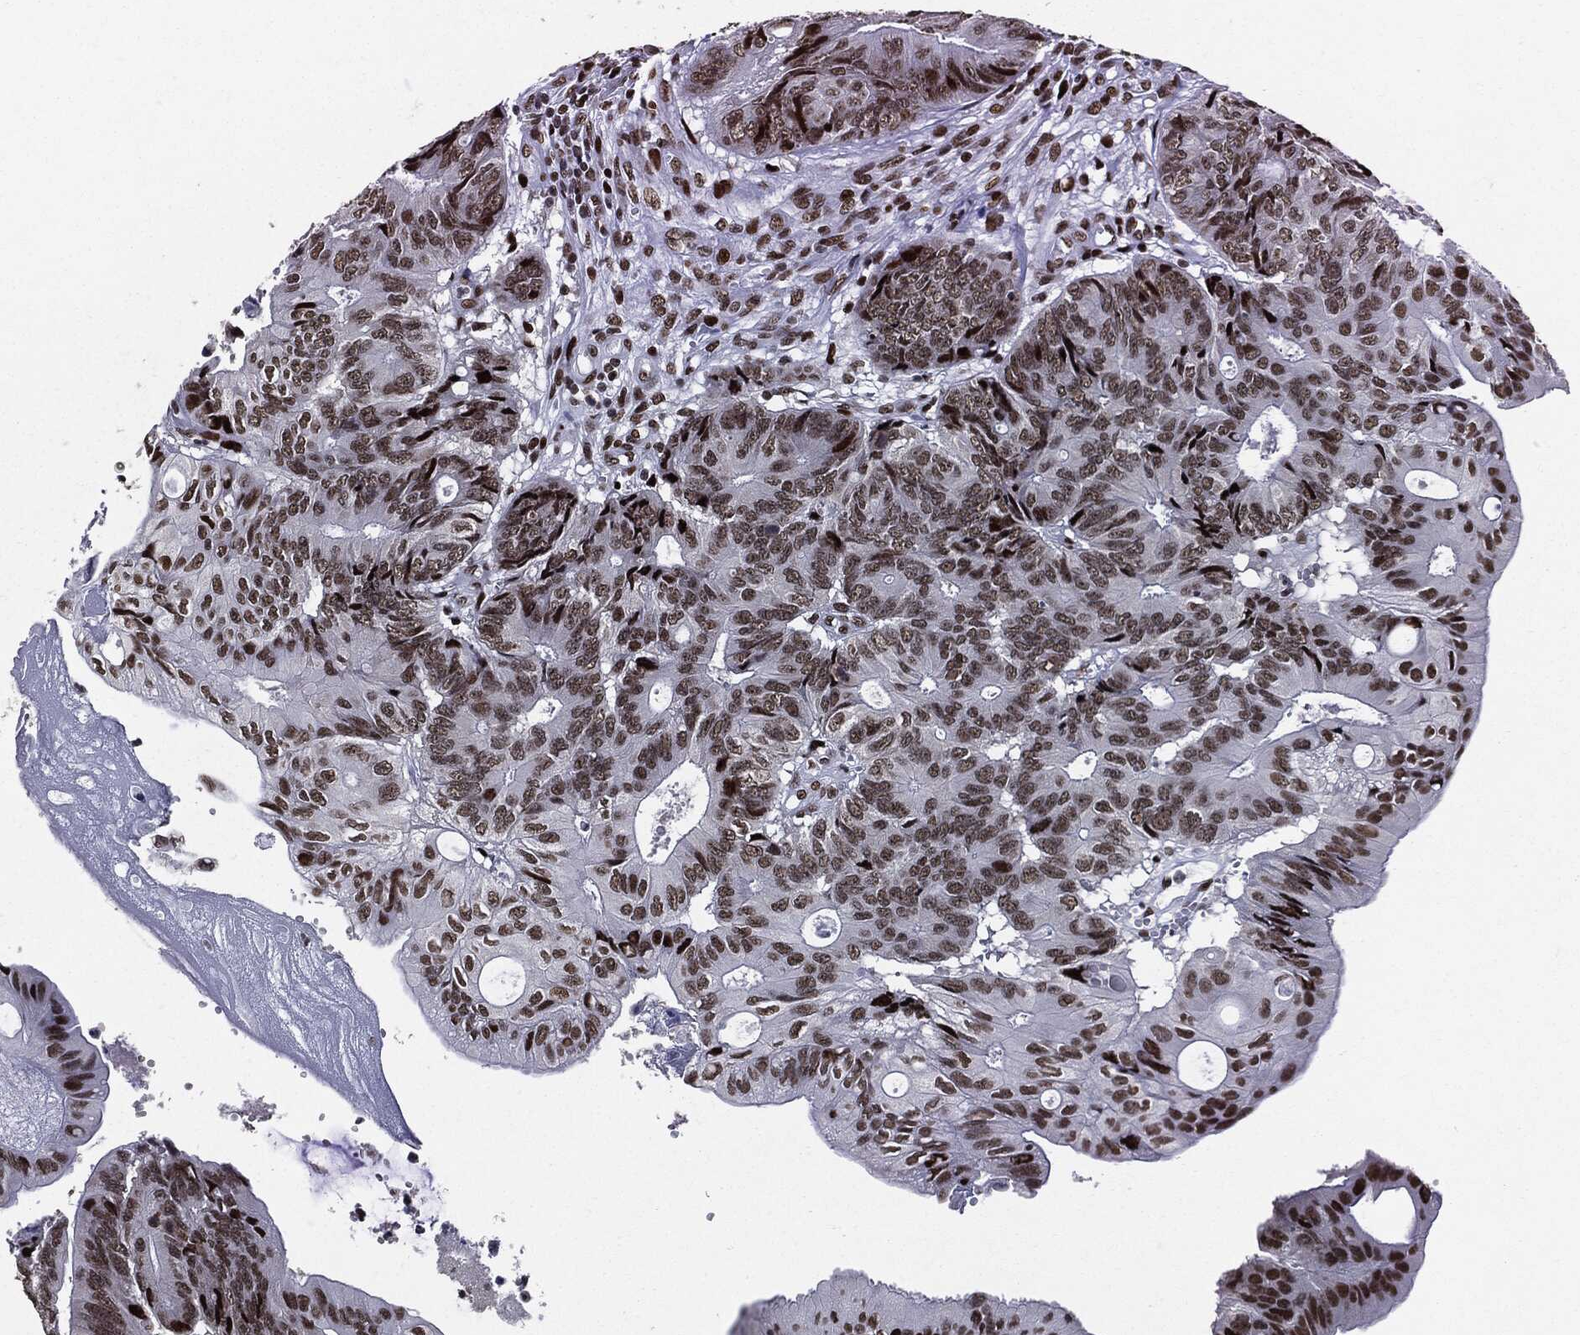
{"staining": {"intensity": "strong", "quantity": "25%-75%", "location": "nuclear"}, "tissue": "colorectal cancer", "cell_type": "Tumor cells", "image_type": "cancer", "snomed": [{"axis": "morphology", "description": "Normal tissue, NOS"}, {"axis": "morphology", "description": "Adenocarcinoma, NOS"}, {"axis": "topography", "description": "Colon"}], "caption": "Immunohistochemistry (IHC) photomicrograph of neoplastic tissue: colorectal cancer stained using immunohistochemistry displays high levels of strong protein expression localized specifically in the nuclear of tumor cells, appearing as a nuclear brown color.", "gene": "ZFP91", "patient": {"sex": "male", "age": 65}}